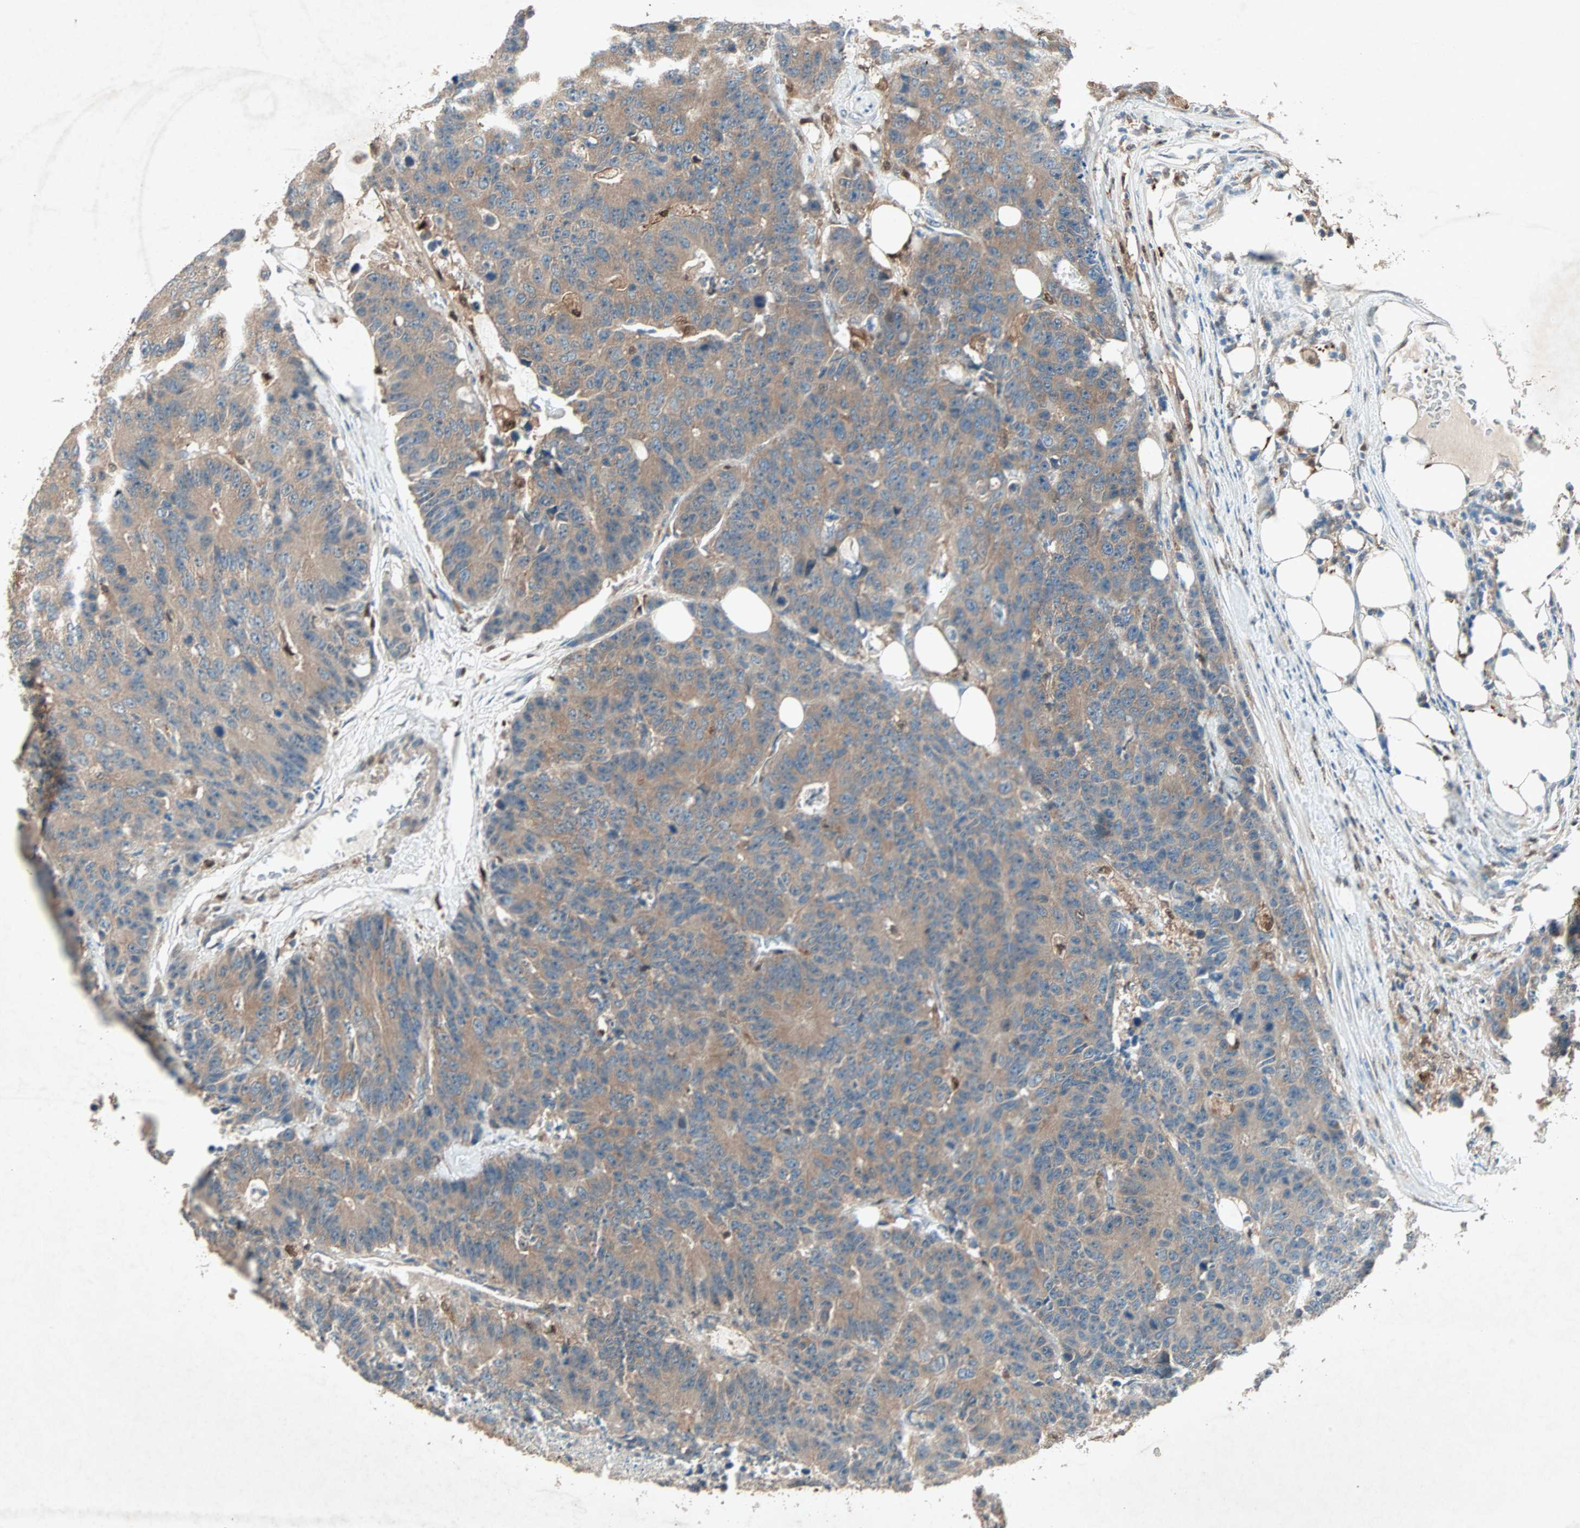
{"staining": {"intensity": "weak", "quantity": ">75%", "location": "cytoplasmic/membranous"}, "tissue": "colorectal cancer", "cell_type": "Tumor cells", "image_type": "cancer", "snomed": [{"axis": "morphology", "description": "Adenocarcinoma, NOS"}, {"axis": "topography", "description": "Colon"}], "caption": "Protein staining of colorectal adenocarcinoma tissue exhibits weak cytoplasmic/membranous expression in about >75% of tumor cells.", "gene": "SDSL", "patient": {"sex": "female", "age": 86}}